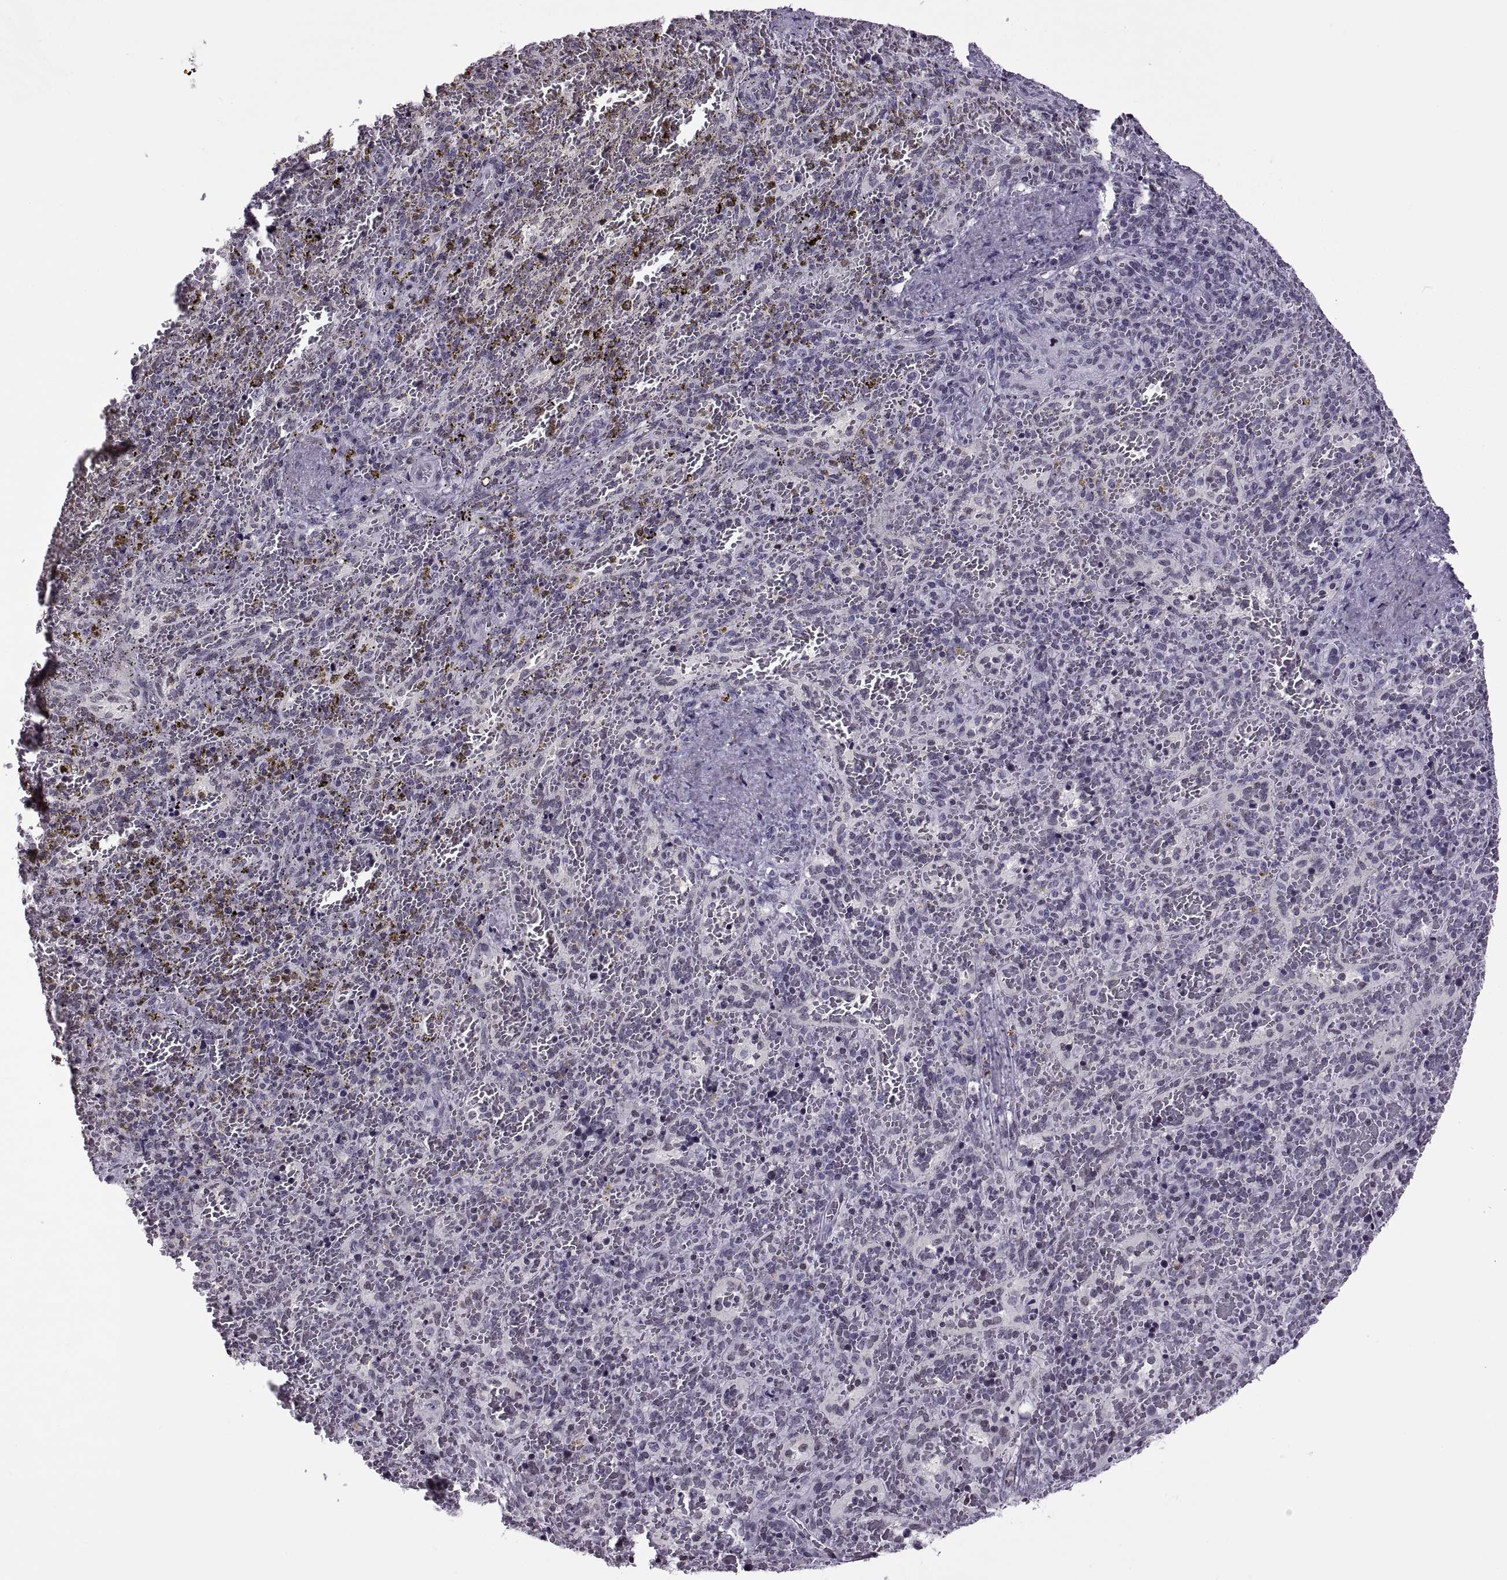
{"staining": {"intensity": "negative", "quantity": "none", "location": "none"}, "tissue": "spleen", "cell_type": "Cells in red pulp", "image_type": "normal", "snomed": [{"axis": "morphology", "description": "Normal tissue, NOS"}, {"axis": "topography", "description": "Spleen"}], "caption": "The immunohistochemistry image has no significant staining in cells in red pulp of spleen. Nuclei are stained in blue.", "gene": "H1", "patient": {"sex": "female", "age": 50}}